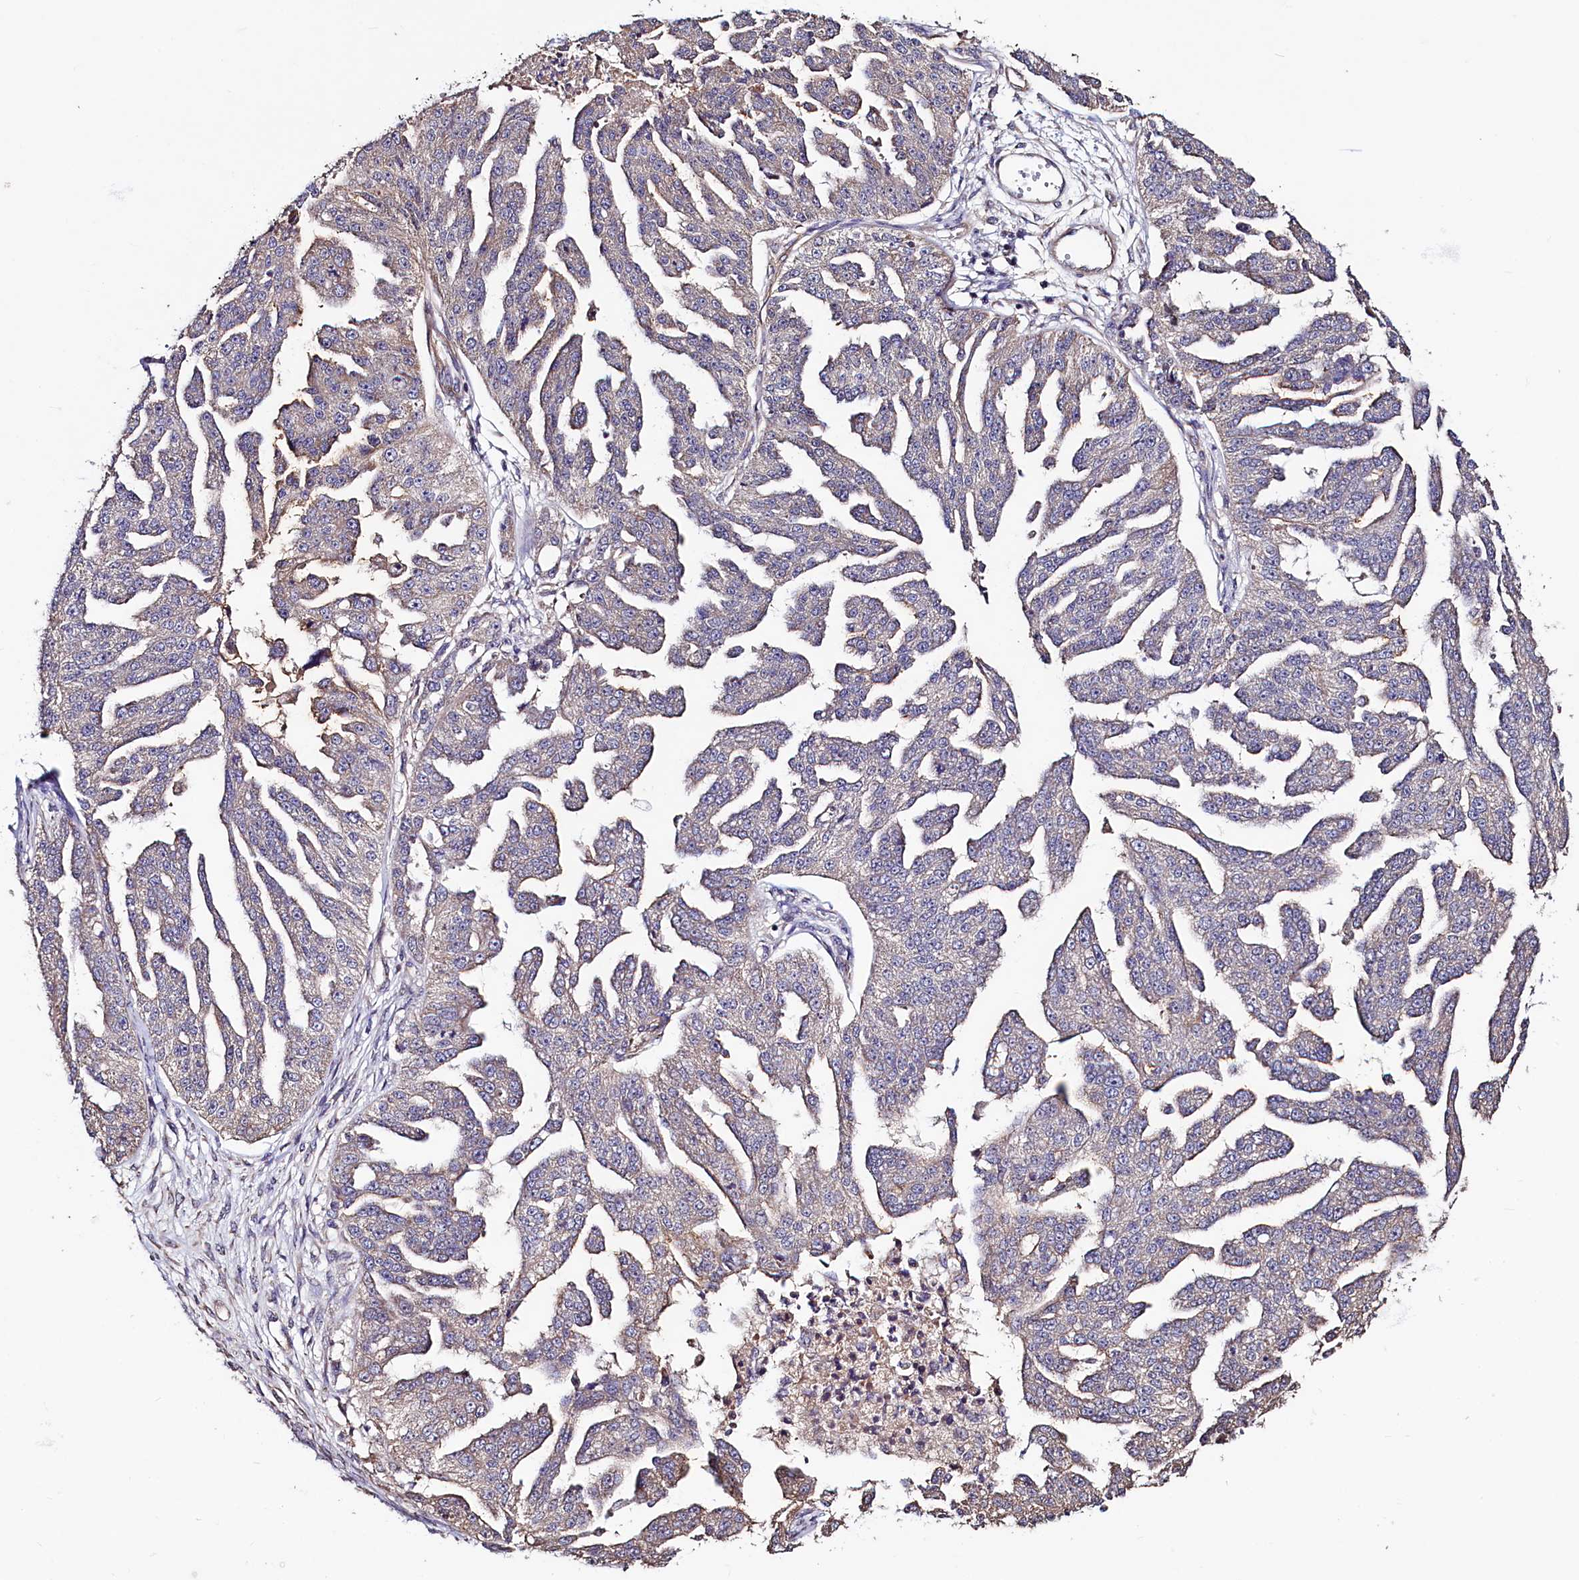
{"staining": {"intensity": "weak", "quantity": "<25%", "location": "cytoplasmic/membranous"}, "tissue": "ovarian cancer", "cell_type": "Tumor cells", "image_type": "cancer", "snomed": [{"axis": "morphology", "description": "Cystadenocarcinoma, serous, NOS"}, {"axis": "topography", "description": "Ovary"}], "caption": "This micrograph is of serous cystadenocarcinoma (ovarian) stained with IHC to label a protein in brown with the nuclei are counter-stained blue. There is no expression in tumor cells. (Brightfield microscopy of DAB immunohistochemistry (IHC) at high magnification).", "gene": "RBFA", "patient": {"sex": "female", "age": 58}}